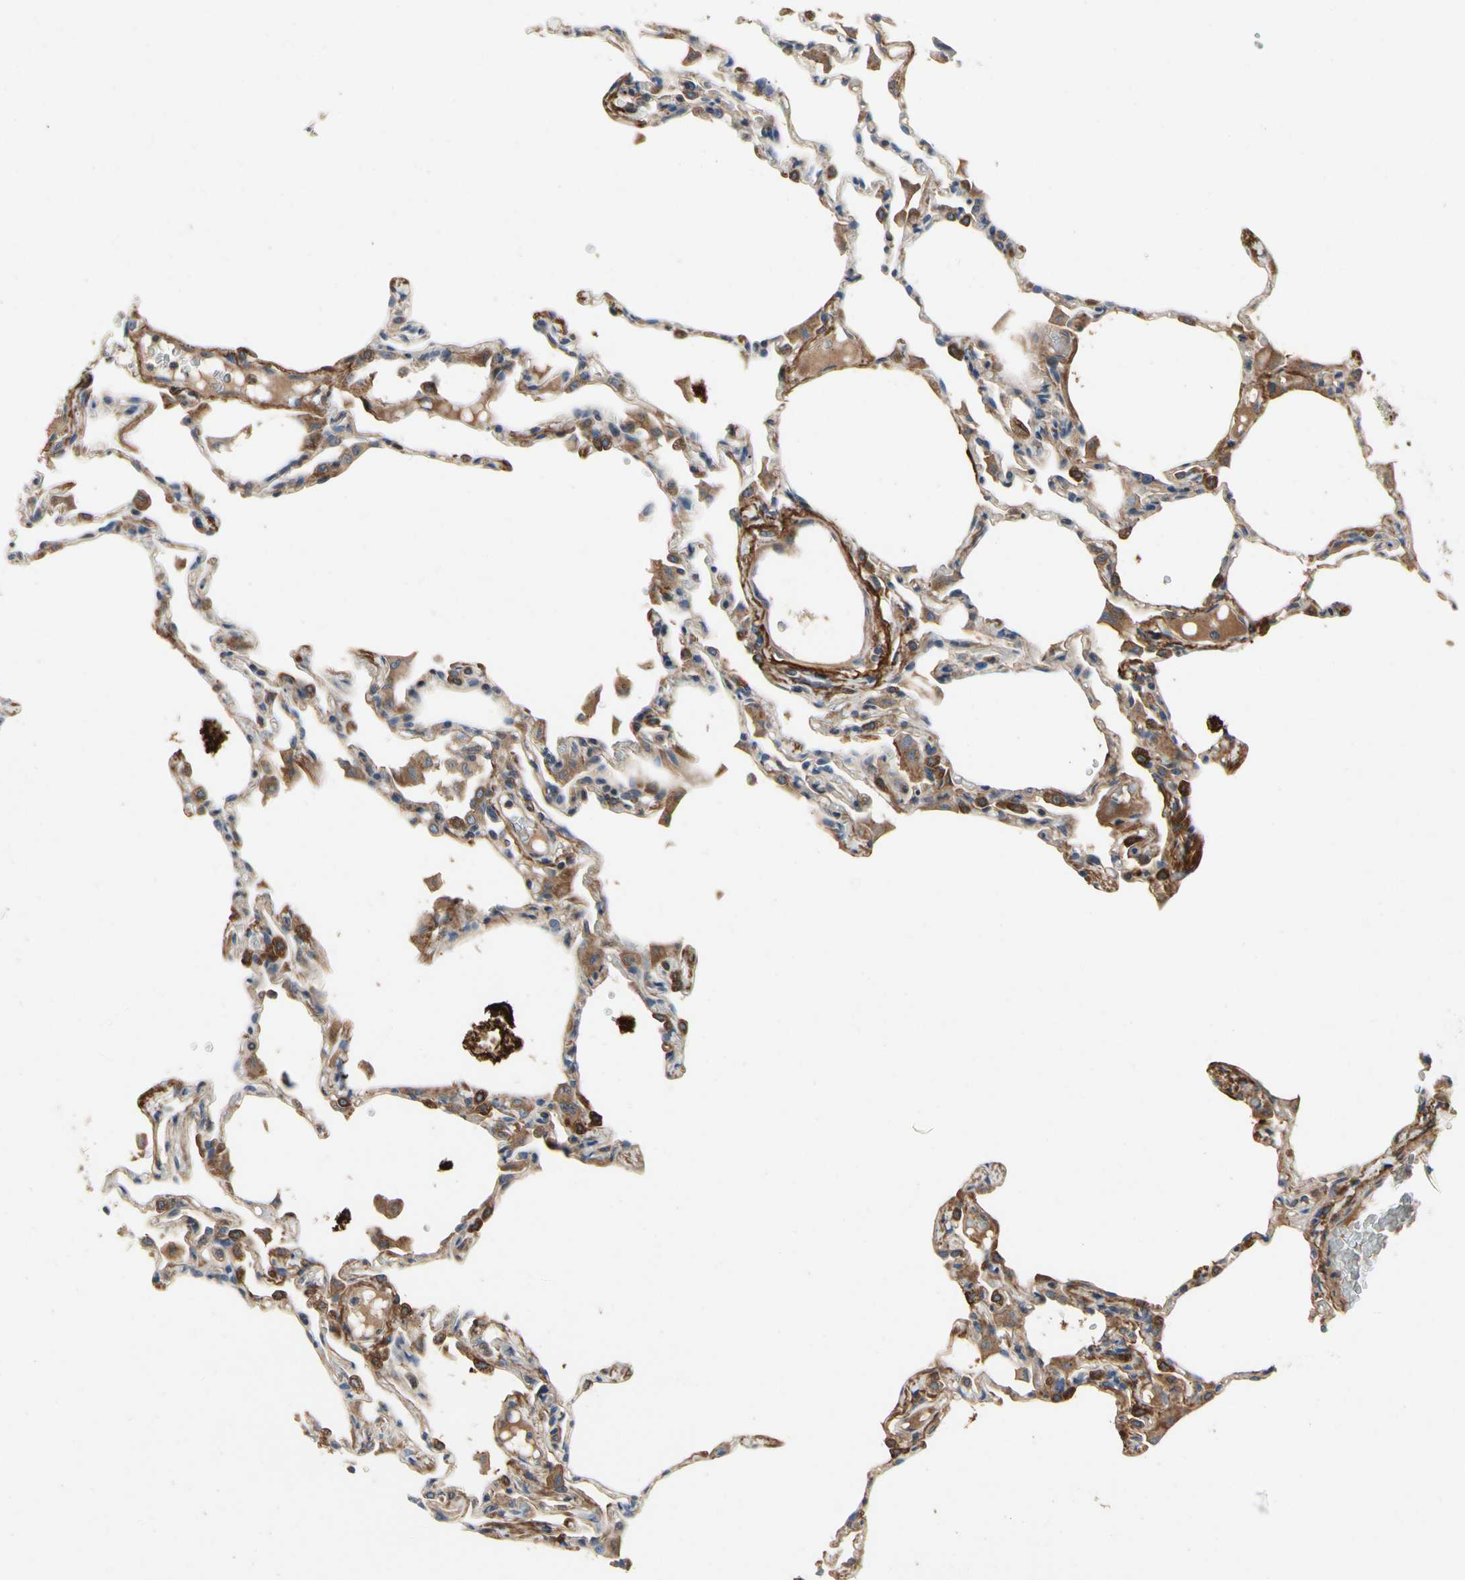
{"staining": {"intensity": "moderate", "quantity": "25%-75%", "location": "cytoplasmic/membranous"}, "tissue": "lung", "cell_type": "Alveolar cells", "image_type": "normal", "snomed": [{"axis": "morphology", "description": "Normal tissue, NOS"}, {"axis": "topography", "description": "Lung"}], "caption": "About 25%-75% of alveolar cells in benign human lung display moderate cytoplasmic/membranous protein positivity as visualized by brown immunohistochemical staining.", "gene": "CRTAC1", "patient": {"sex": "female", "age": 49}}